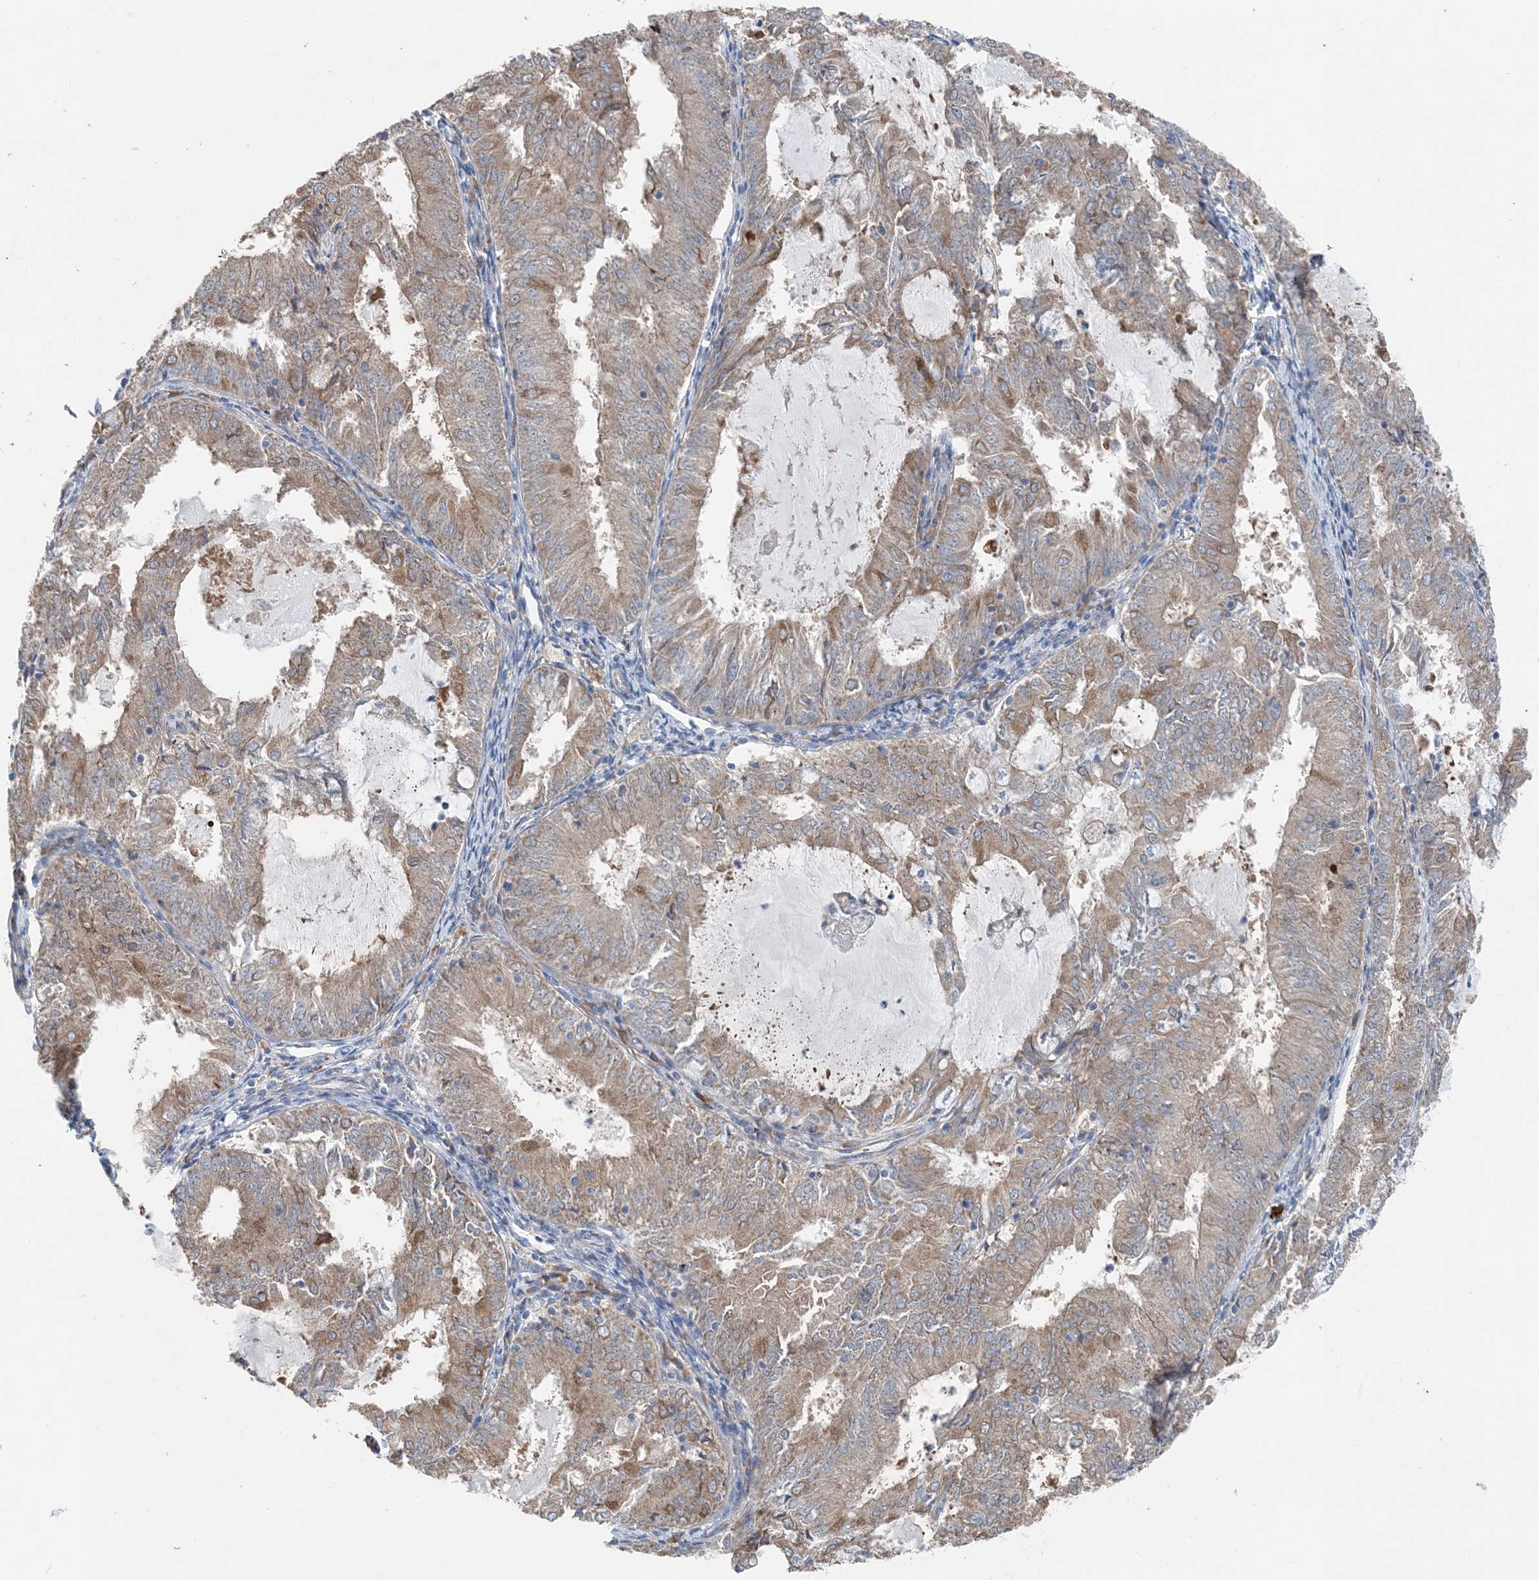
{"staining": {"intensity": "moderate", "quantity": "25%-75%", "location": "cytoplasmic/membranous"}, "tissue": "endometrial cancer", "cell_type": "Tumor cells", "image_type": "cancer", "snomed": [{"axis": "morphology", "description": "Adenocarcinoma, NOS"}, {"axis": "topography", "description": "Endometrium"}], "caption": "A medium amount of moderate cytoplasmic/membranous staining is identified in about 25%-75% of tumor cells in endometrial cancer (adenocarcinoma) tissue.", "gene": "DHX30", "patient": {"sex": "female", "age": 57}}